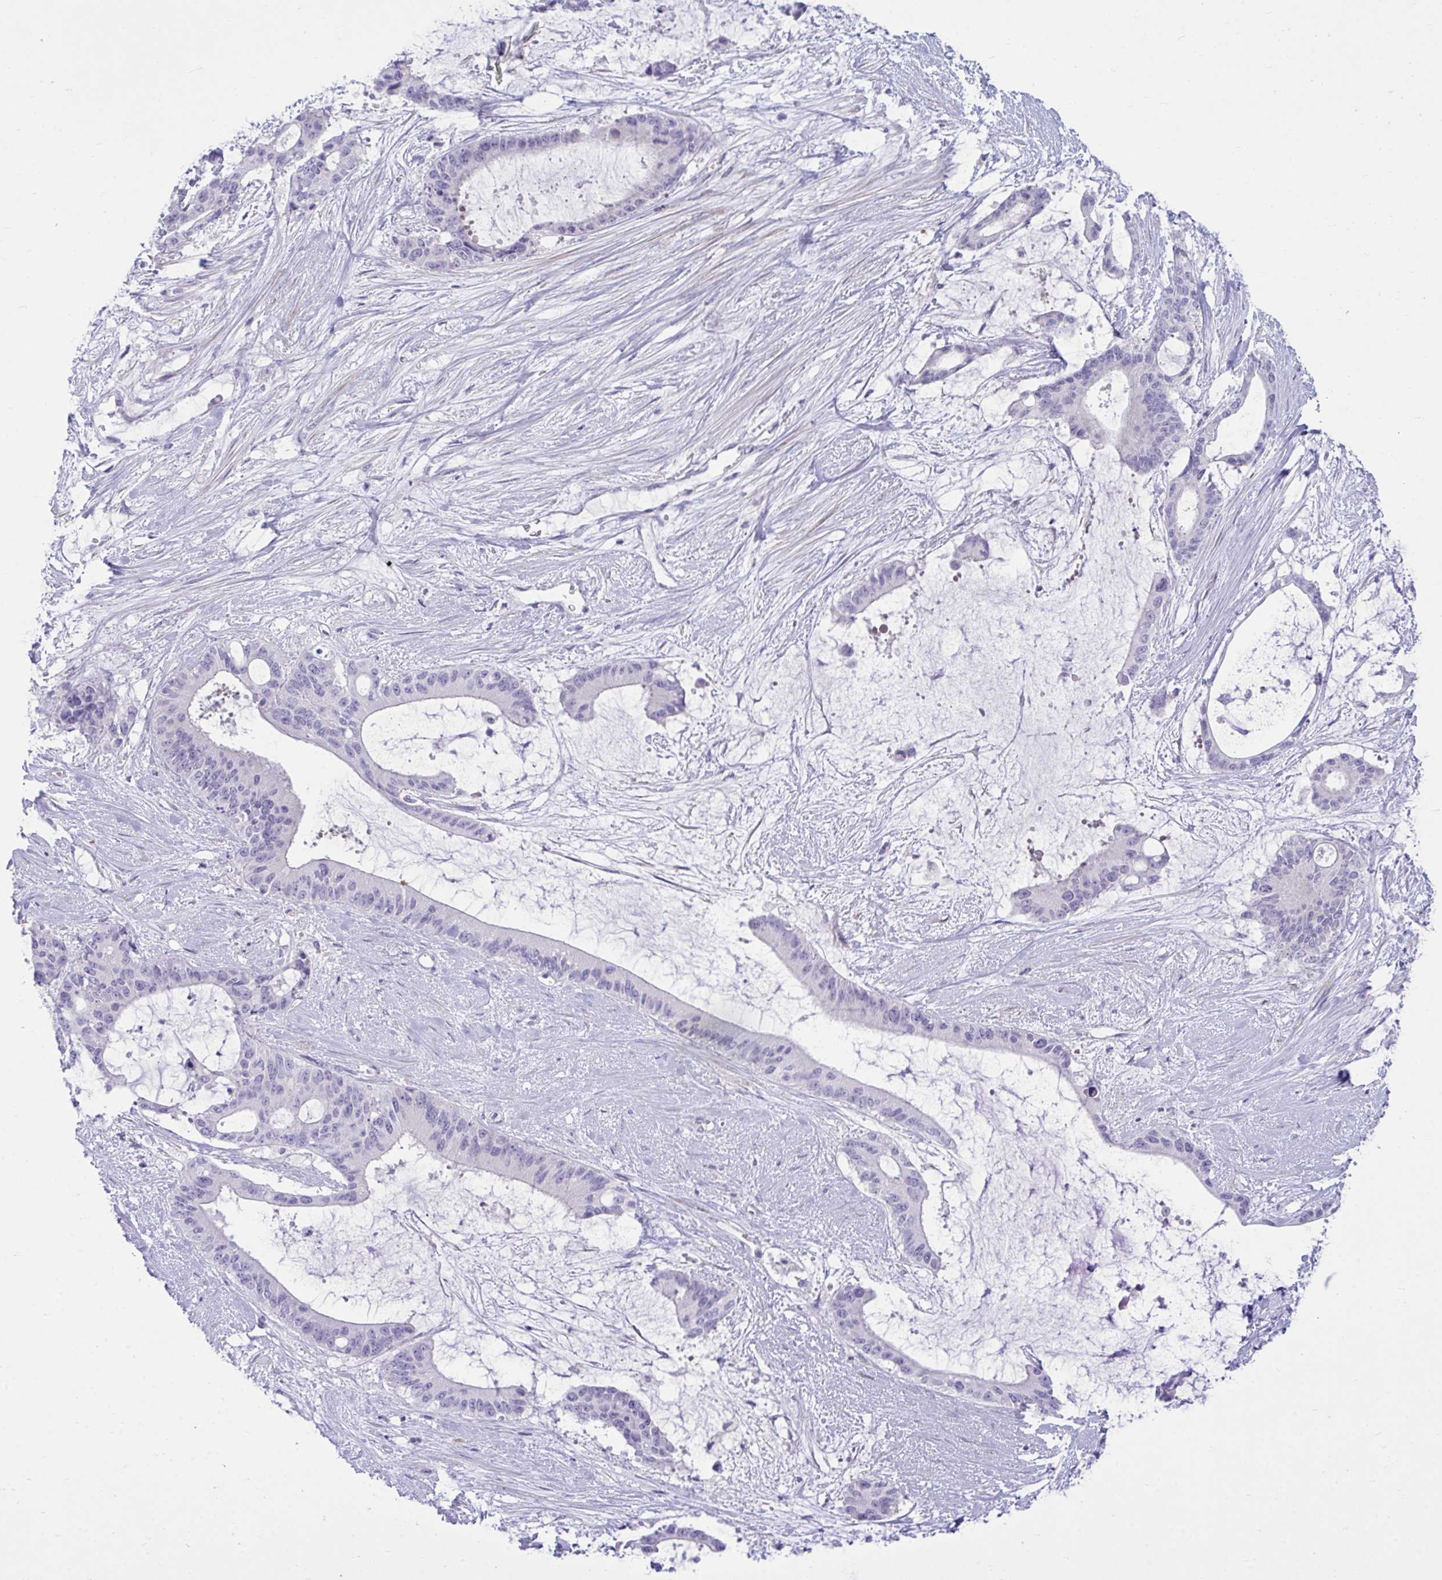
{"staining": {"intensity": "negative", "quantity": "none", "location": "none"}, "tissue": "liver cancer", "cell_type": "Tumor cells", "image_type": "cancer", "snomed": [{"axis": "morphology", "description": "Normal tissue, NOS"}, {"axis": "morphology", "description": "Cholangiocarcinoma"}, {"axis": "topography", "description": "Liver"}, {"axis": "topography", "description": "Peripheral nerve tissue"}], "caption": "Liver cholangiocarcinoma was stained to show a protein in brown. There is no significant expression in tumor cells.", "gene": "MED9", "patient": {"sex": "female", "age": 73}}